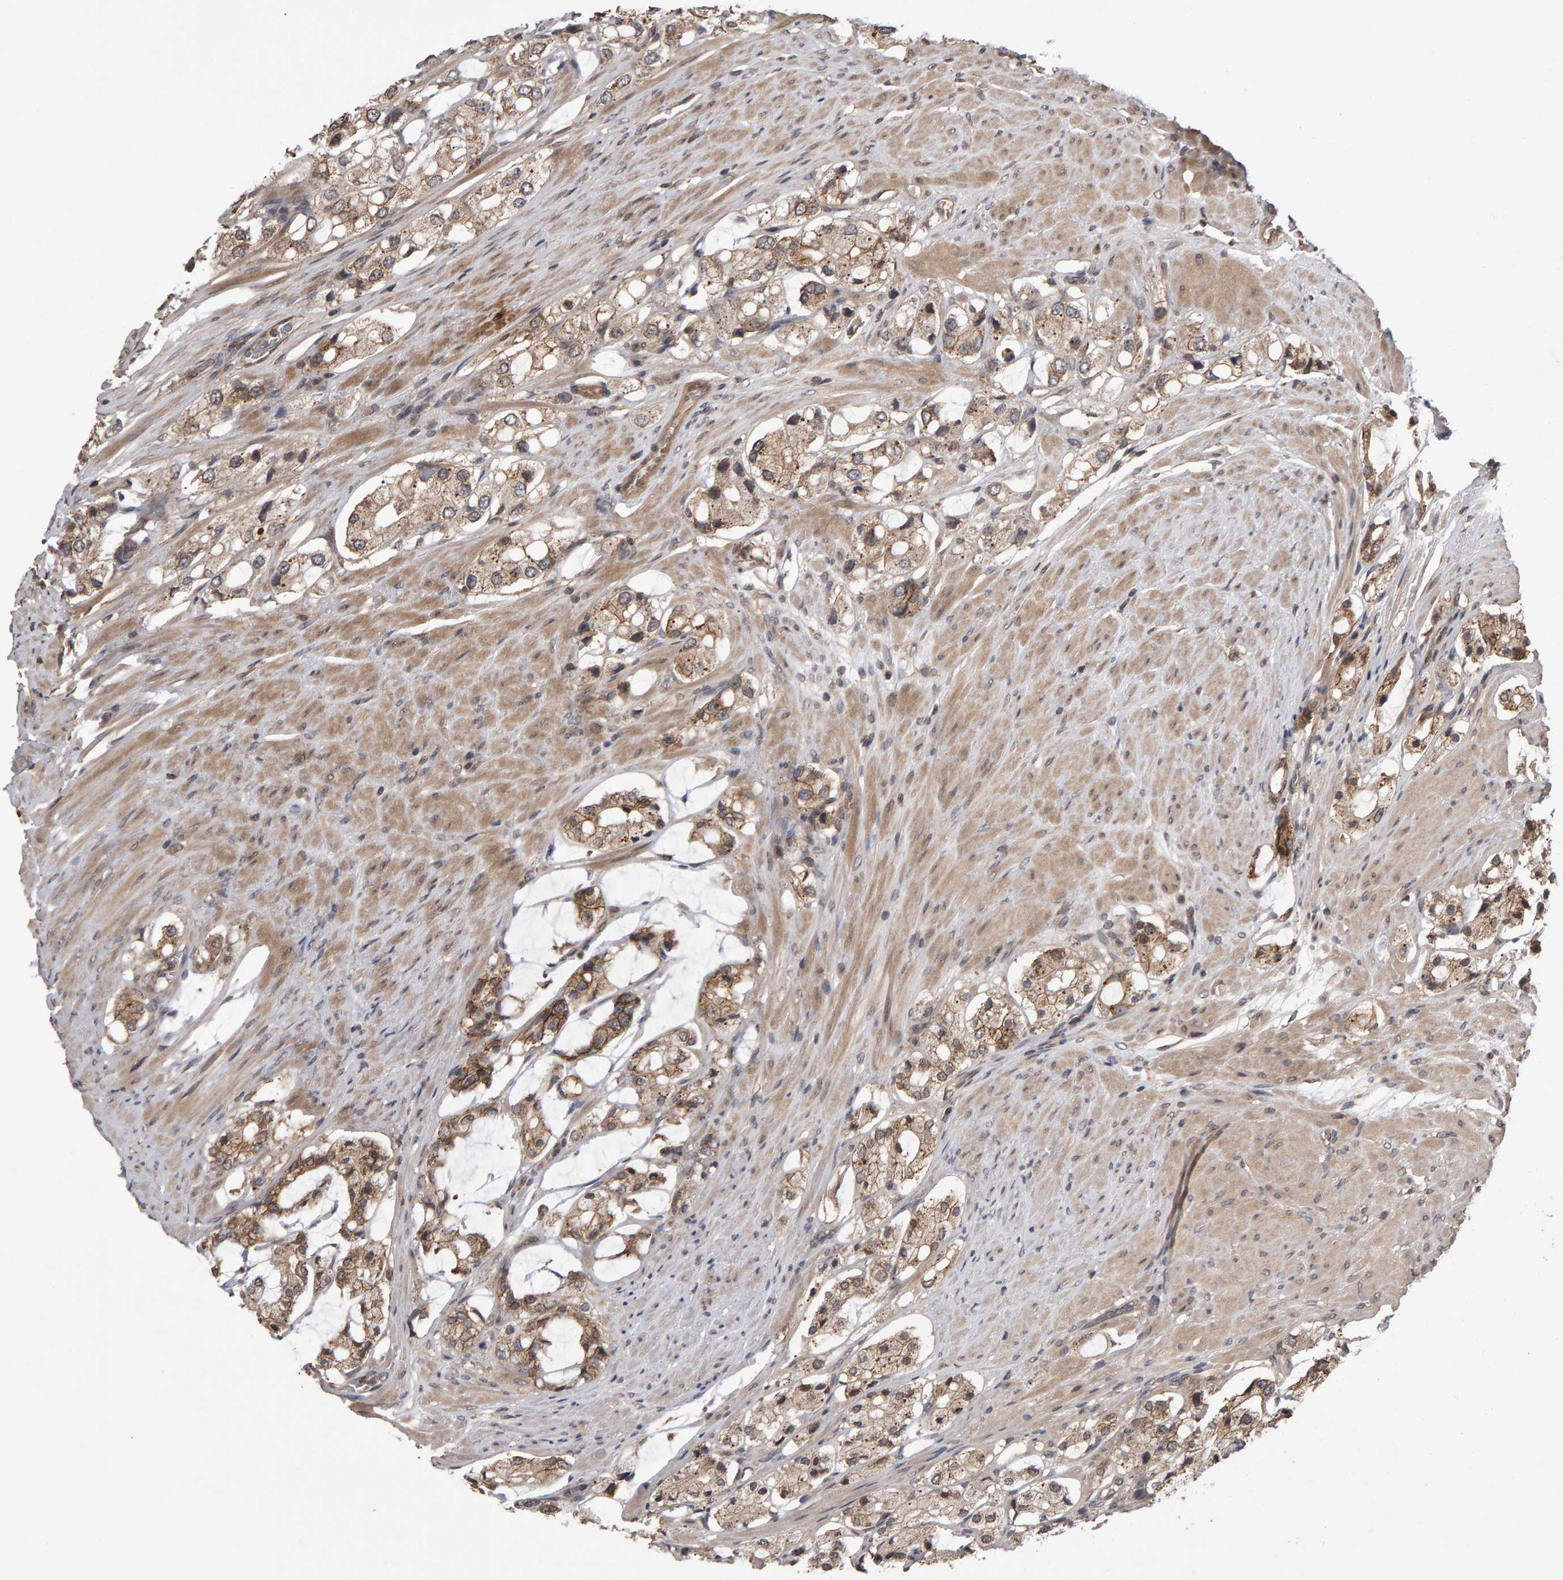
{"staining": {"intensity": "weak", "quantity": ">75%", "location": "cytoplasmic/membranous"}, "tissue": "prostate cancer", "cell_type": "Tumor cells", "image_type": "cancer", "snomed": [{"axis": "morphology", "description": "Adenocarcinoma, High grade"}, {"axis": "topography", "description": "Prostate"}], "caption": "Immunohistochemical staining of human prostate adenocarcinoma (high-grade) reveals low levels of weak cytoplasmic/membranous staining in about >75% of tumor cells.", "gene": "SCRIB", "patient": {"sex": "male", "age": 65}}